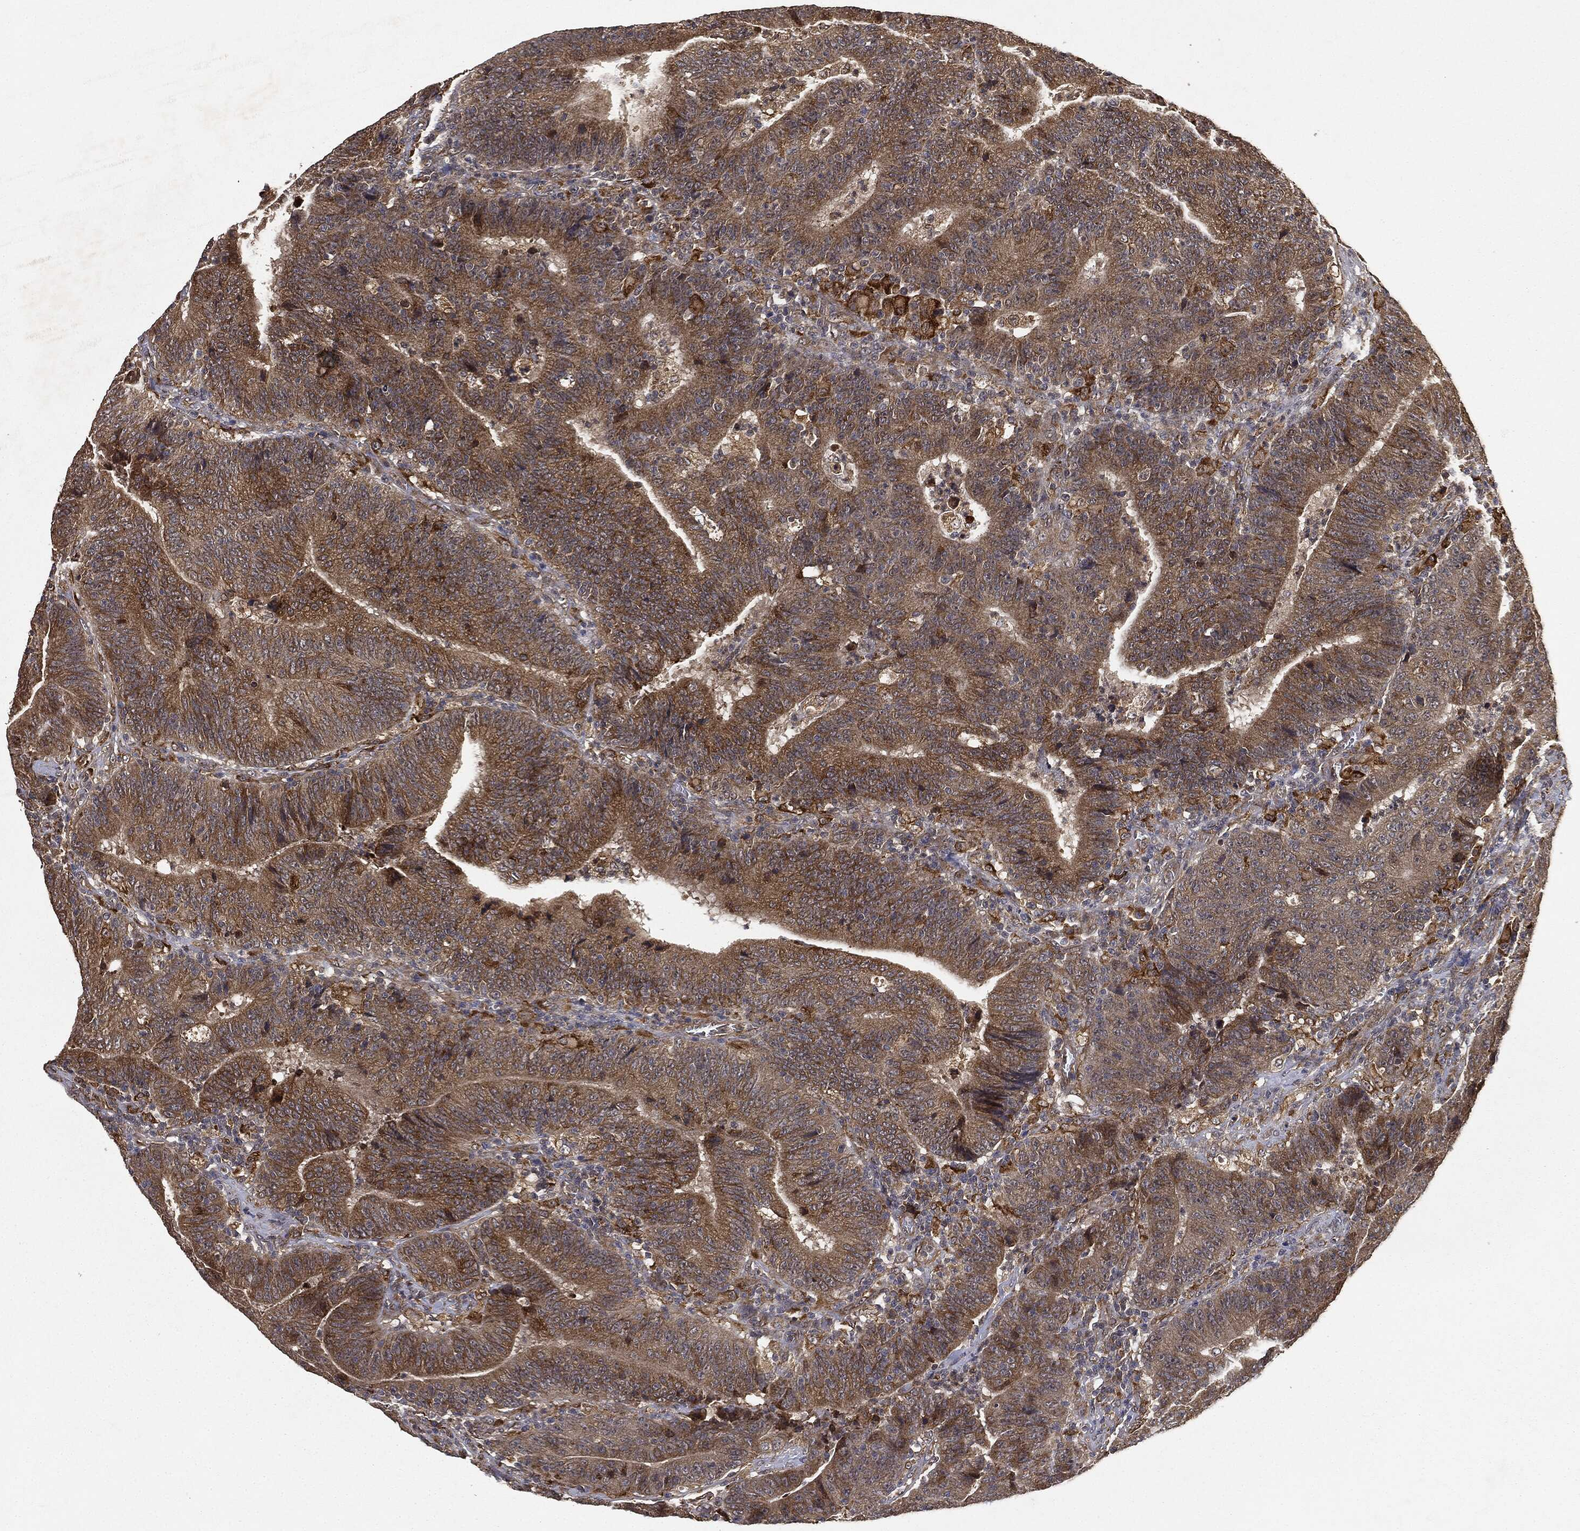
{"staining": {"intensity": "moderate", "quantity": ">75%", "location": "cytoplasmic/membranous"}, "tissue": "colorectal cancer", "cell_type": "Tumor cells", "image_type": "cancer", "snomed": [{"axis": "morphology", "description": "Adenocarcinoma, NOS"}, {"axis": "topography", "description": "Colon"}], "caption": "Moderate cytoplasmic/membranous positivity is present in about >75% of tumor cells in colorectal cancer.", "gene": "MIER2", "patient": {"sex": "female", "age": 75}}